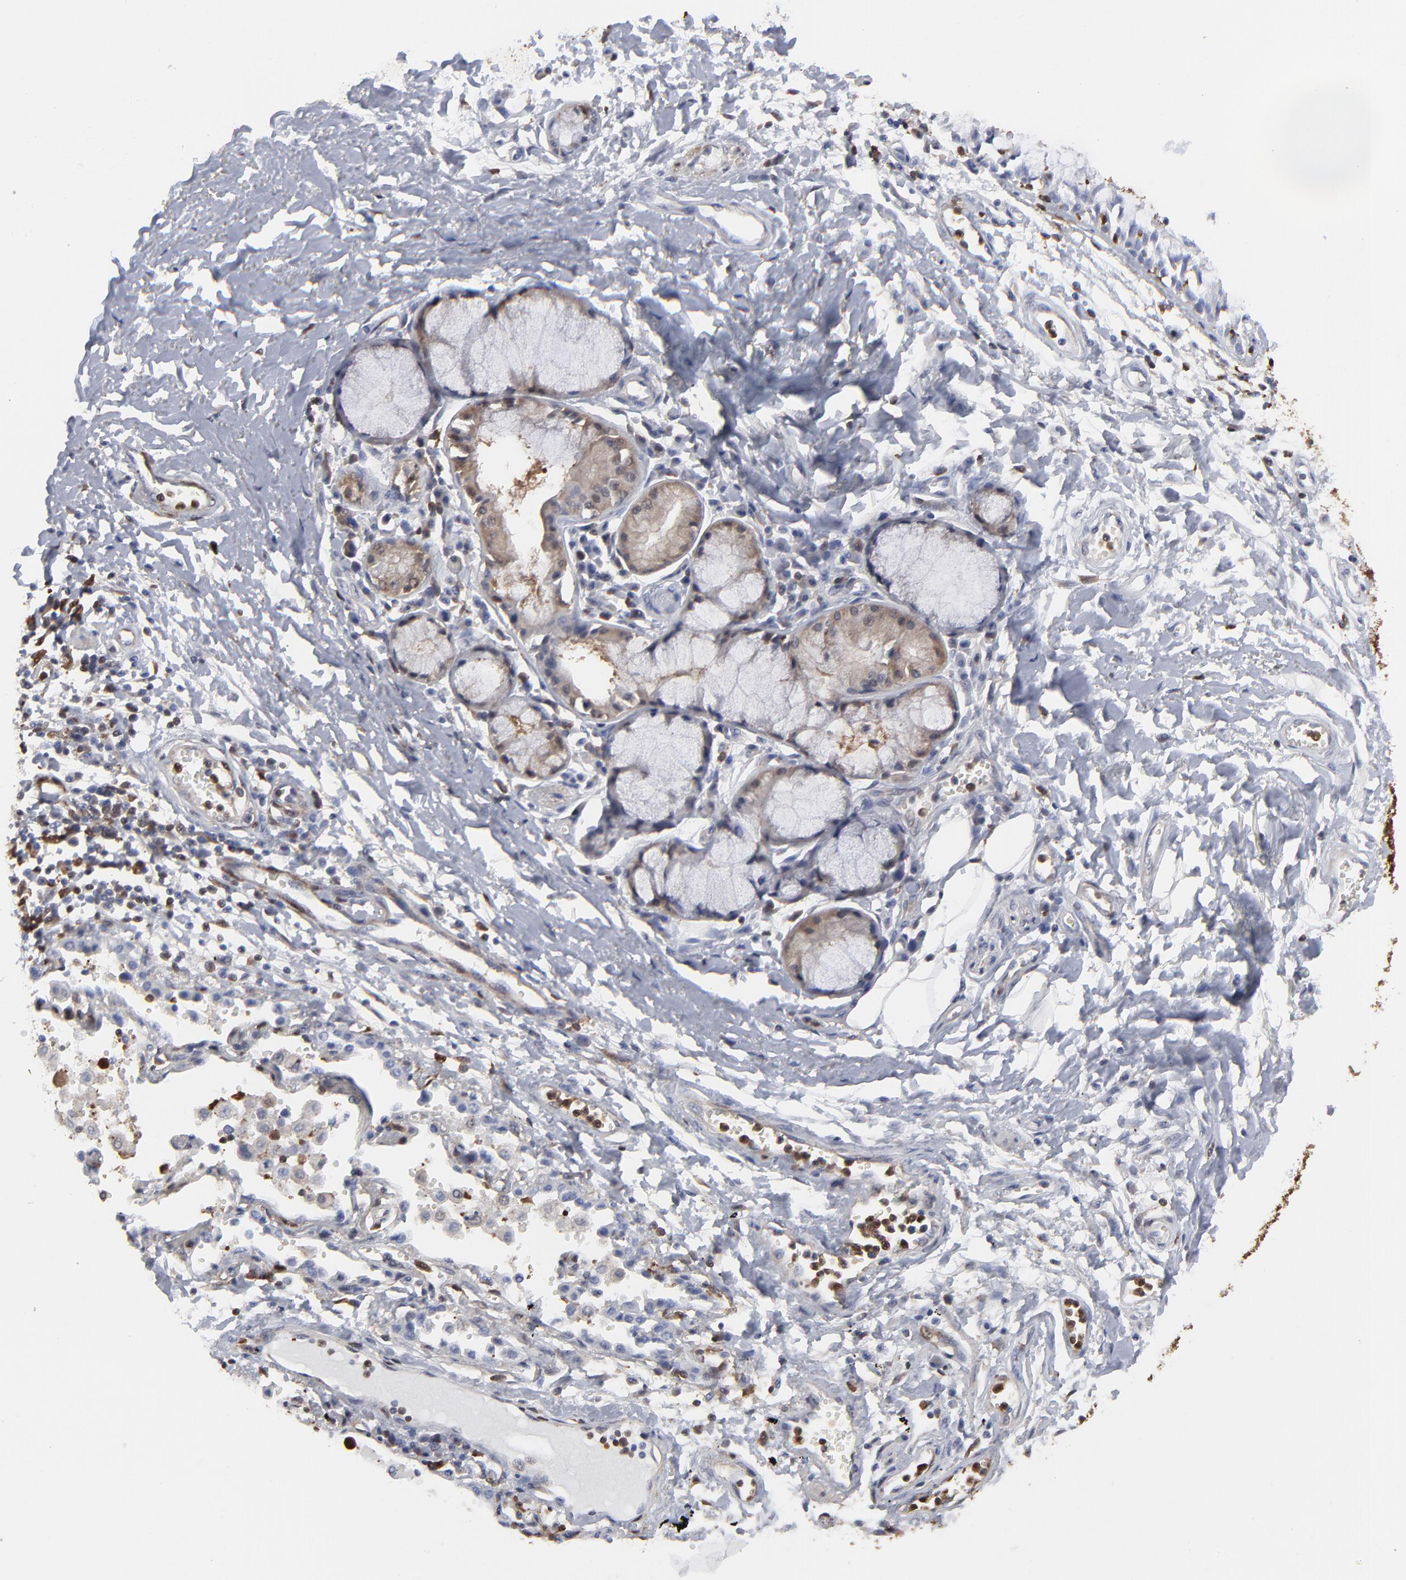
{"staining": {"intensity": "weak", "quantity": "25%-75%", "location": "nuclear"}, "tissue": "adipose tissue", "cell_type": "Adipocytes", "image_type": "normal", "snomed": [{"axis": "morphology", "description": "Normal tissue, NOS"}, {"axis": "morphology", "description": "Adenocarcinoma, NOS"}, {"axis": "topography", "description": "Cartilage tissue"}, {"axis": "topography", "description": "Bronchus"}, {"axis": "topography", "description": "Lung"}], "caption": "The photomicrograph displays immunohistochemical staining of unremarkable adipose tissue. There is weak nuclear positivity is seen in approximately 25%-75% of adipocytes.", "gene": "MAP2K1", "patient": {"sex": "female", "age": 67}}